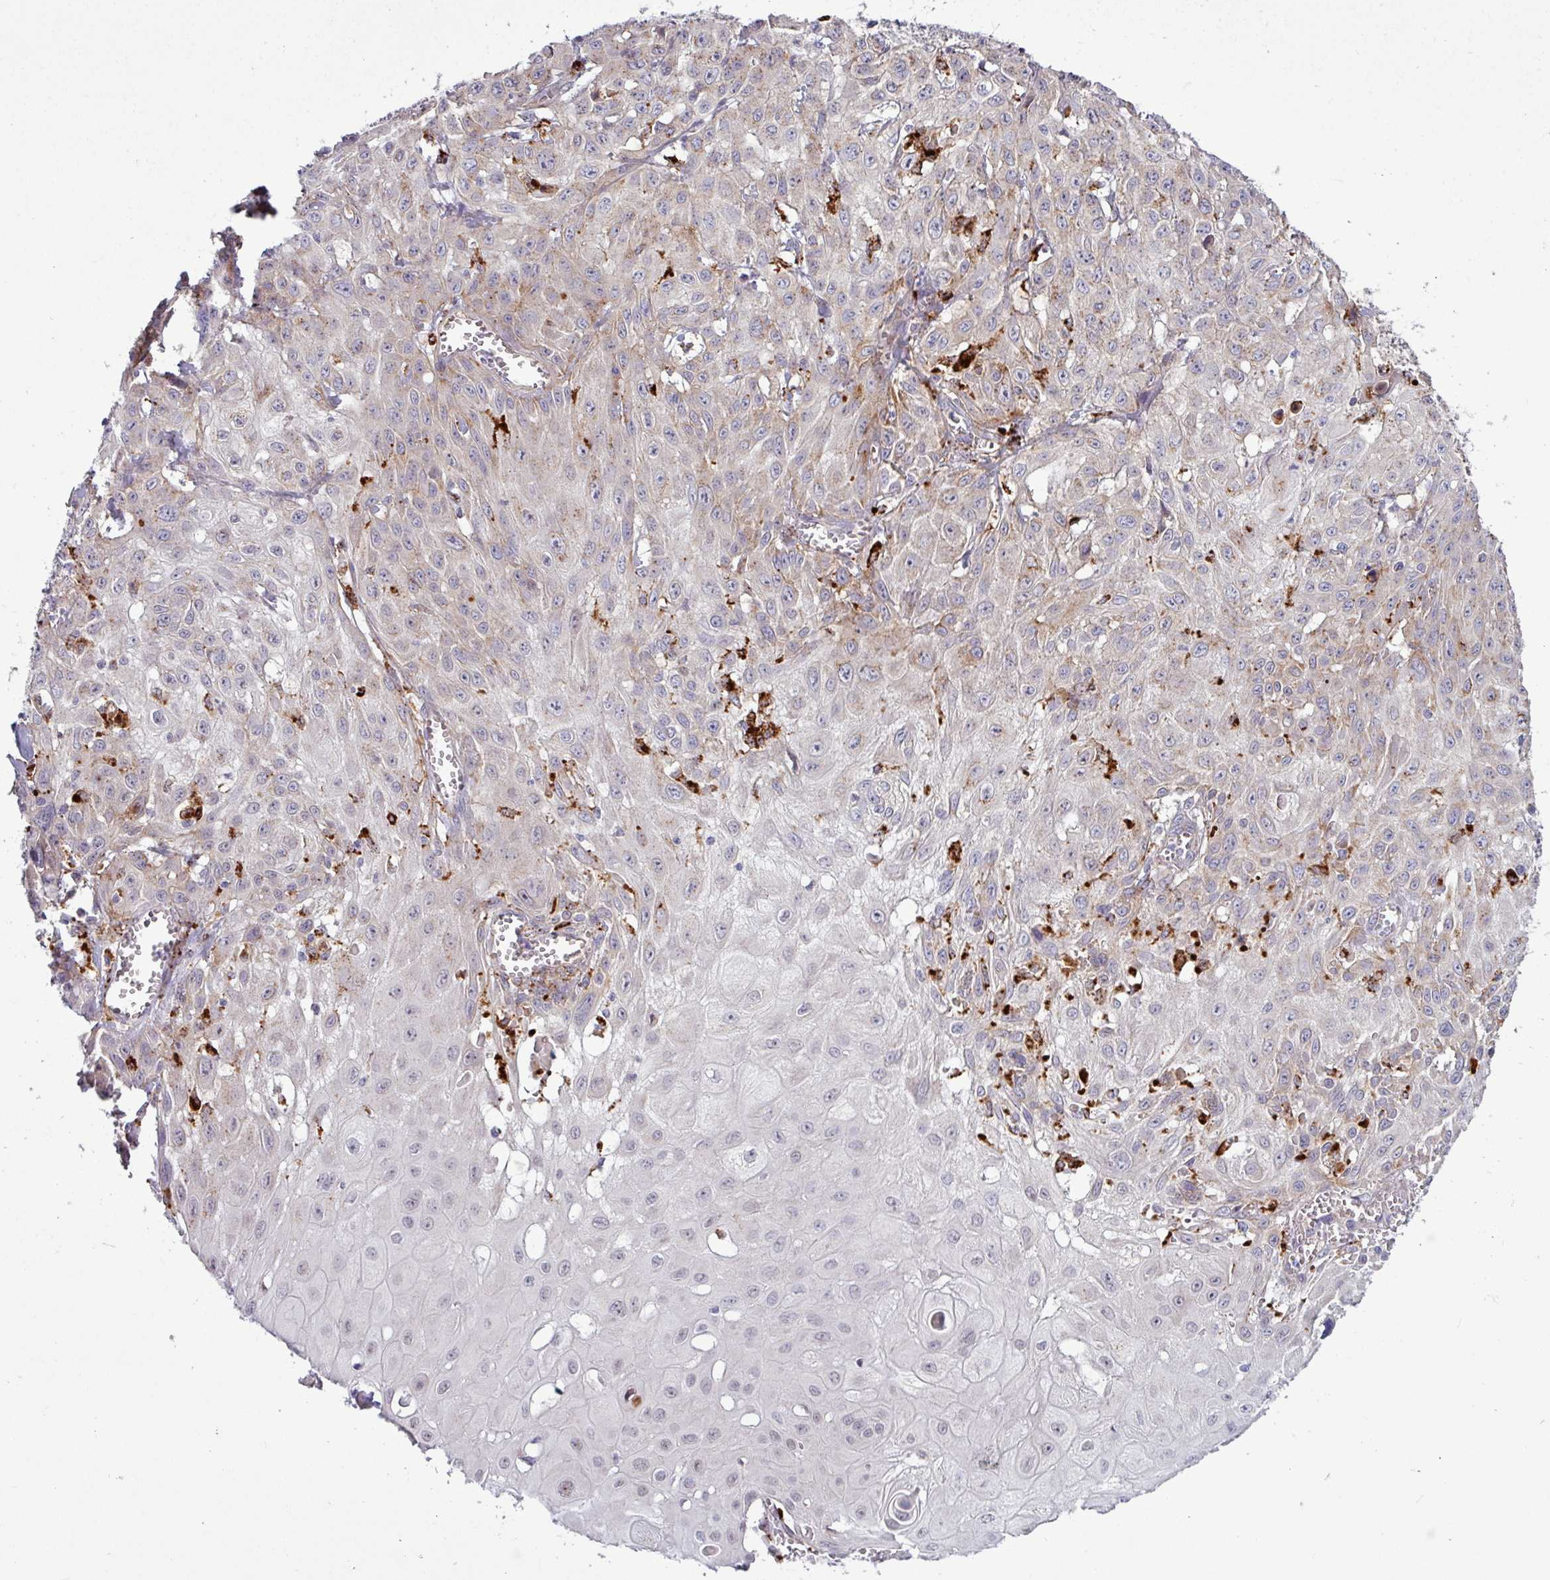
{"staining": {"intensity": "weak", "quantity": "<25%", "location": "cytoplasmic/membranous"}, "tissue": "skin cancer", "cell_type": "Tumor cells", "image_type": "cancer", "snomed": [{"axis": "morphology", "description": "Squamous cell carcinoma, NOS"}, {"axis": "topography", "description": "Skin"}, {"axis": "topography", "description": "Vulva"}], "caption": "Immunohistochemistry of skin squamous cell carcinoma shows no expression in tumor cells.", "gene": "AMIGO2", "patient": {"sex": "female", "age": 71}}